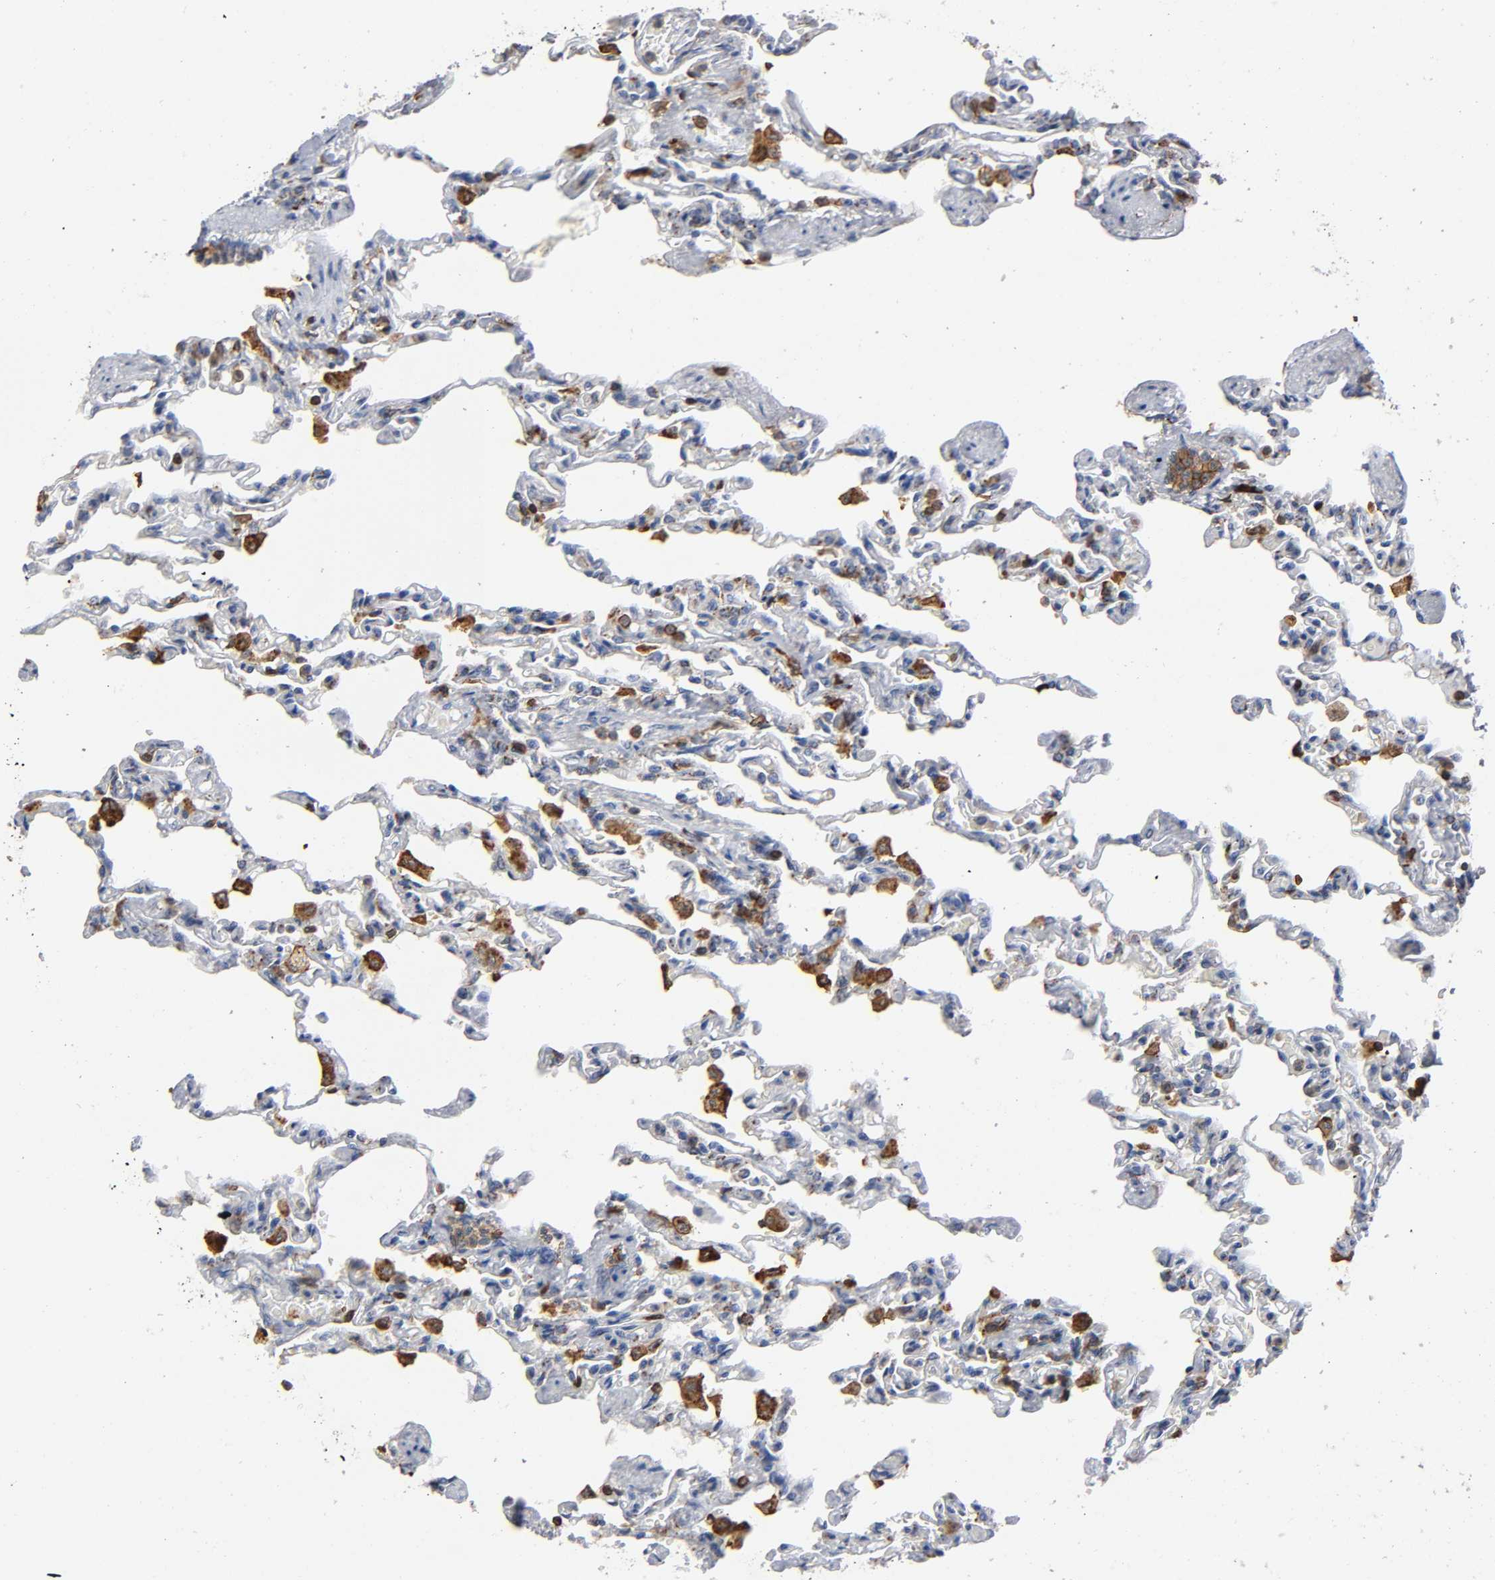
{"staining": {"intensity": "moderate", "quantity": ">75%", "location": "cytoplasmic/membranous"}, "tissue": "lung", "cell_type": "Alveolar cells", "image_type": "normal", "snomed": [{"axis": "morphology", "description": "Normal tissue, NOS"}, {"axis": "topography", "description": "Lung"}], "caption": "A medium amount of moderate cytoplasmic/membranous staining is seen in approximately >75% of alveolar cells in normal lung.", "gene": "CAPN10", "patient": {"sex": "male", "age": 21}}